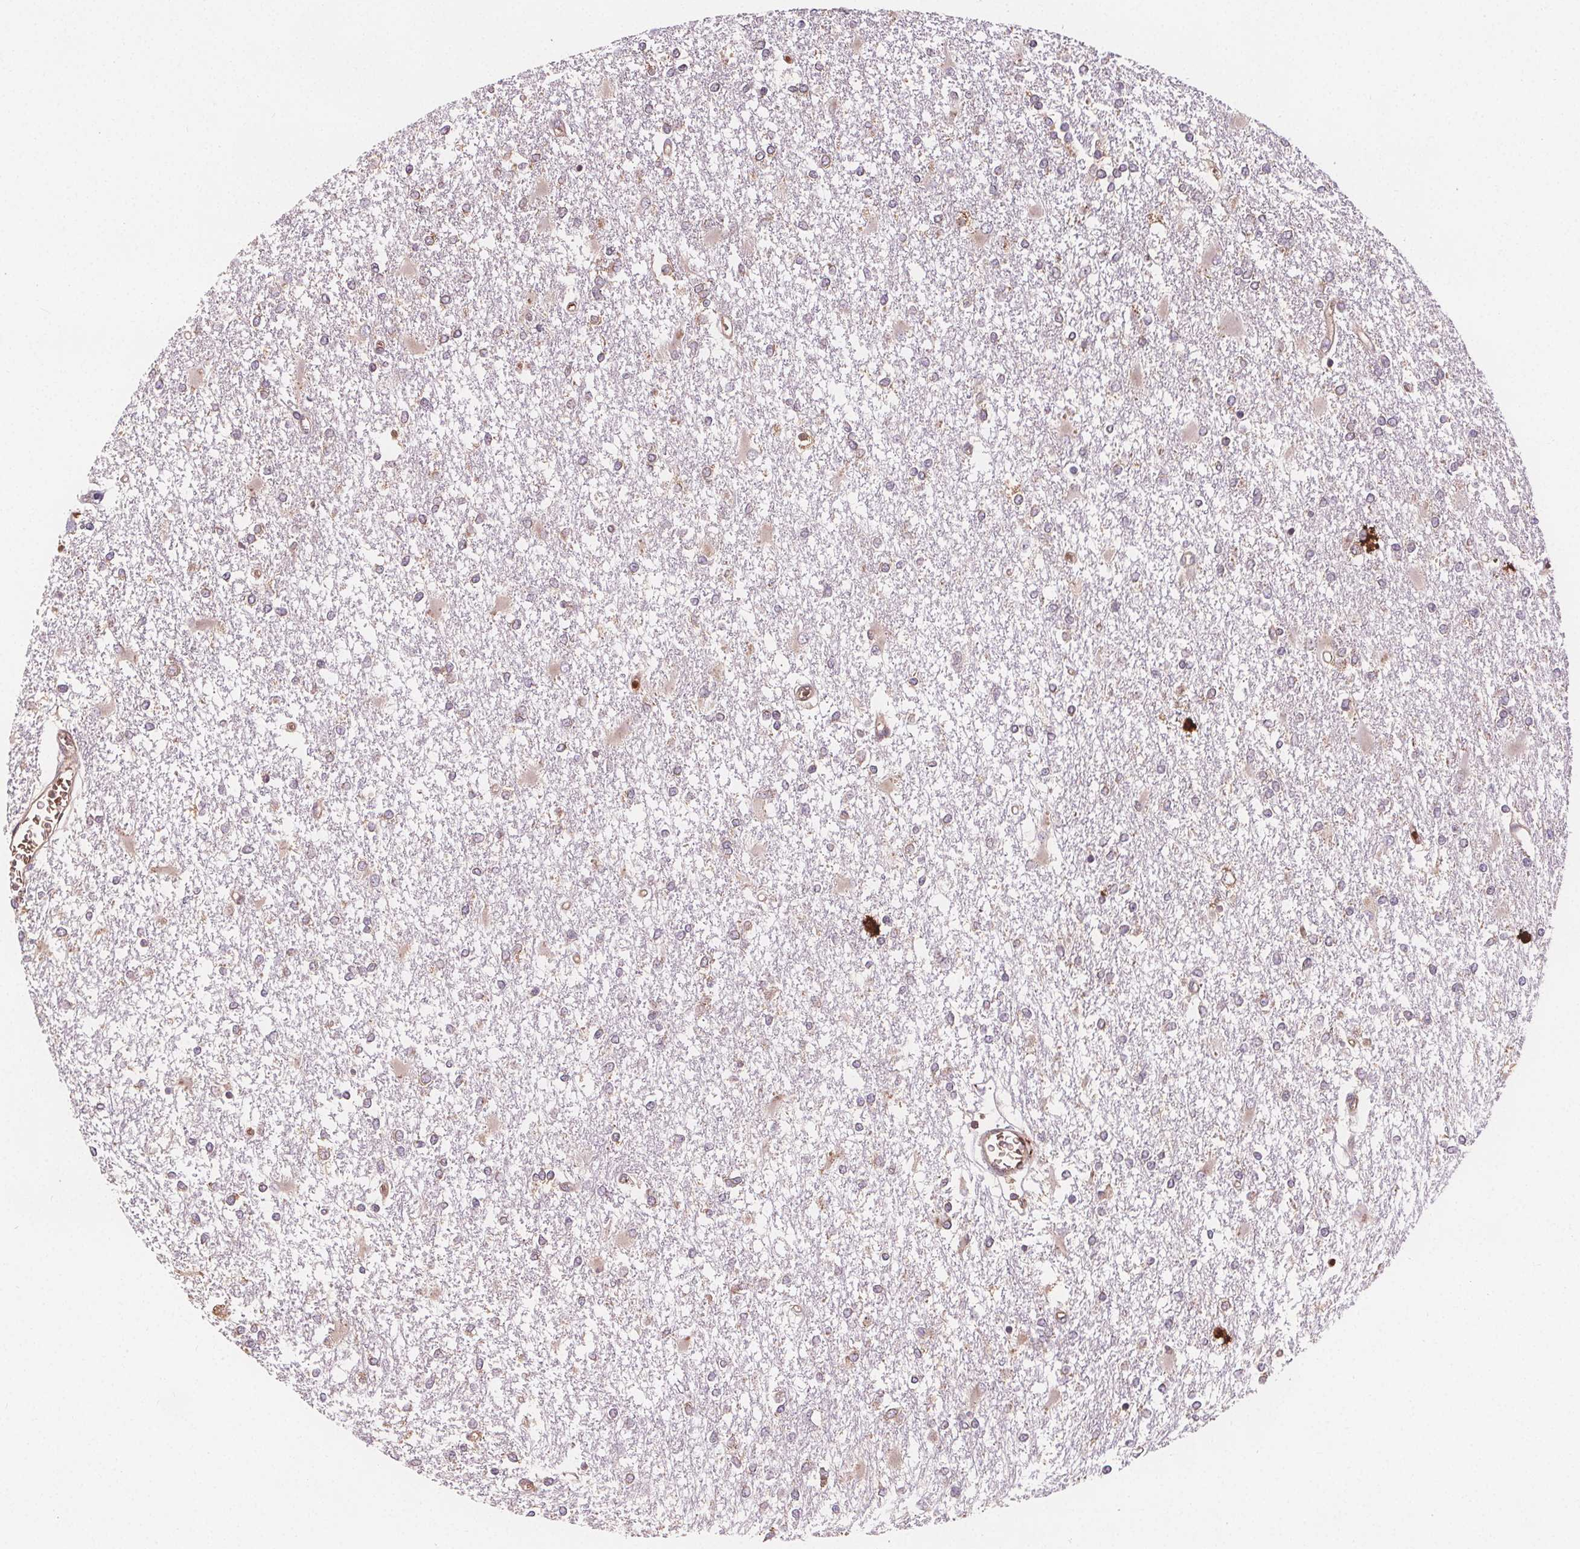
{"staining": {"intensity": "weak", "quantity": "<25%", "location": "cytoplasmic/membranous"}, "tissue": "glioma", "cell_type": "Tumor cells", "image_type": "cancer", "snomed": [{"axis": "morphology", "description": "Glioma, malignant, High grade"}, {"axis": "topography", "description": "Cerebral cortex"}], "caption": "The immunohistochemistry image has no significant expression in tumor cells of glioma tissue.", "gene": "EIF3D", "patient": {"sex": "male", "age": 79}}